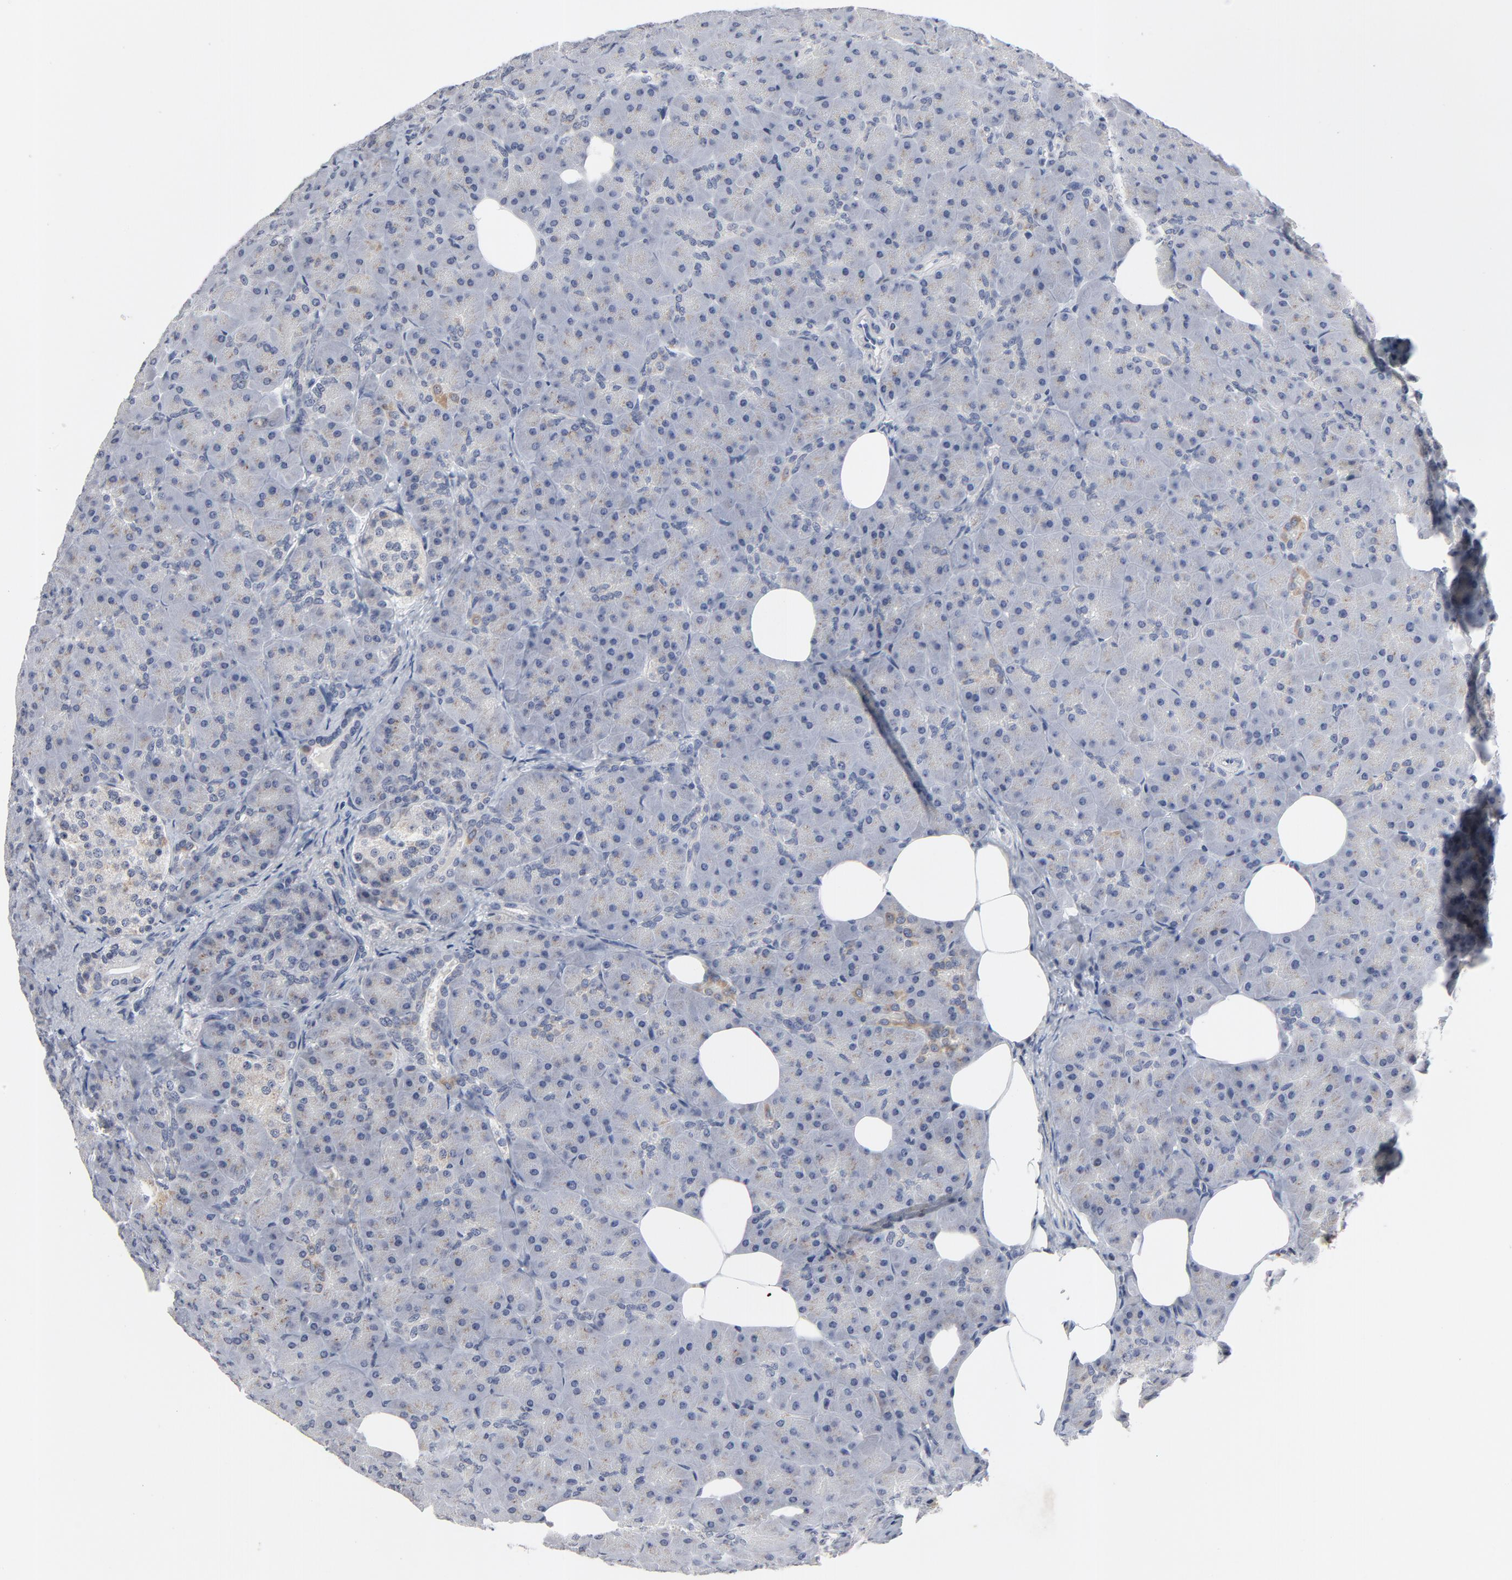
{"staining": {"intensity": "weak", "quantity": "<25%", "location": "cytoplasmic/membranous"}, "tissue": "pancreas", "cell_type": "Exocrine glandular cells", "image_type": "normal", "snomed": [{"axis": "morphology", "description": "Normal tissue, NOS"}, {"axis": "topography", "description": "Pancreas"}], "caption": "An immunohistochemistry (IHC) micrograph of benign pancreas is shown. There is no staining in exocrine glandular cells of pancreas. Nuclei are stained in blue.", "gene": "TCL1A", "patient": {"sex": "male", "age": 66}}